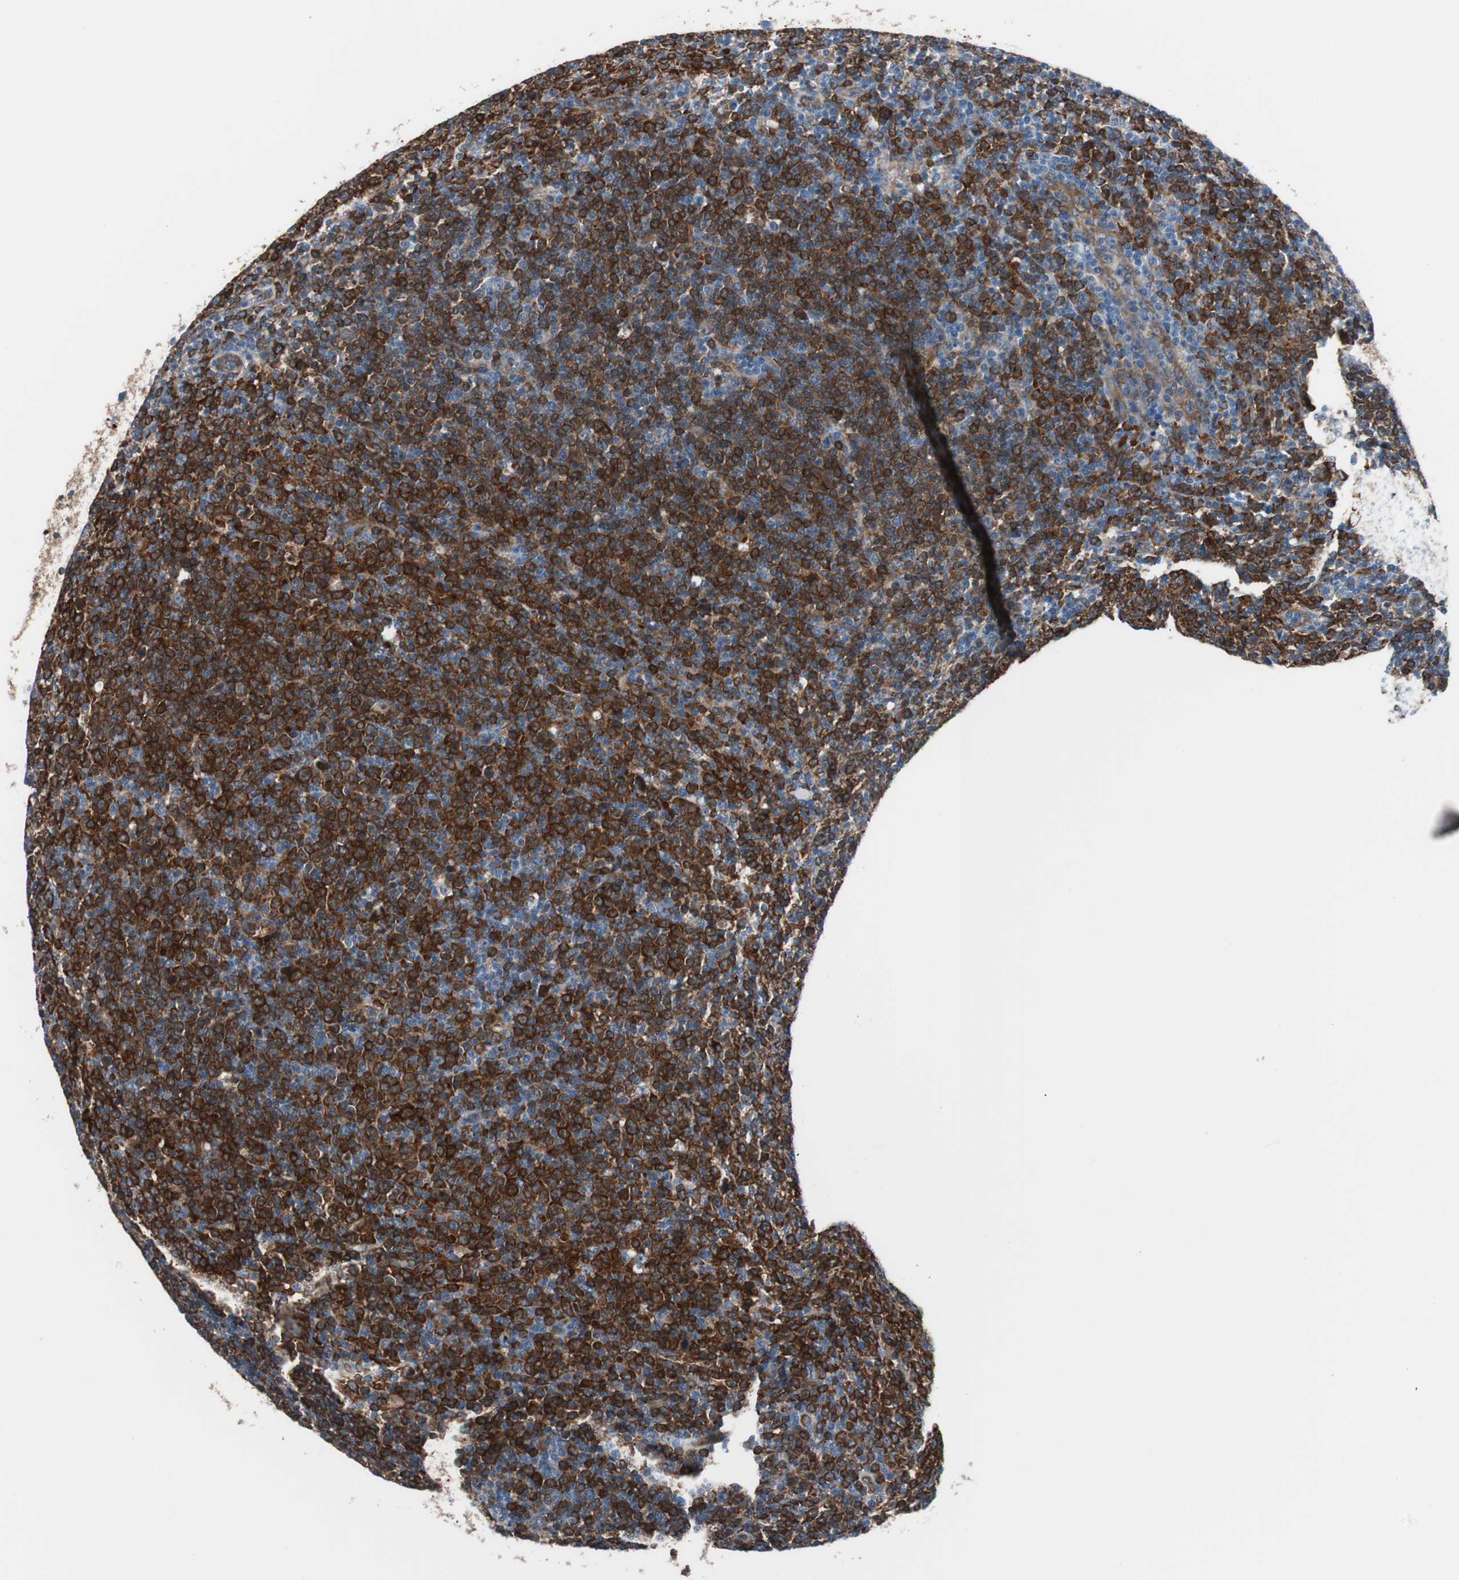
{"staining": {"intensity": "strong", "quantity": ">75%", "location": "cytoplasmic/membranous"}, "tissue": "lymphoma", "cell_type": "Tumor cells", "image_type": "cancer", "snomed": [{"axis": "morphology", "description": "Malignant lymphoma, non-Hodgkin's type, Low grade"}, {"axis": "topography", "description": "Lymph node"}], "caption": "Immunohistochemical staining of lymphoma exhibits strong cytoplasmic/membranous protein positivity in approximately >75% of tumor cells.", "gene": "SWAP70", "patient": {"sex": "male", "age": 70}}